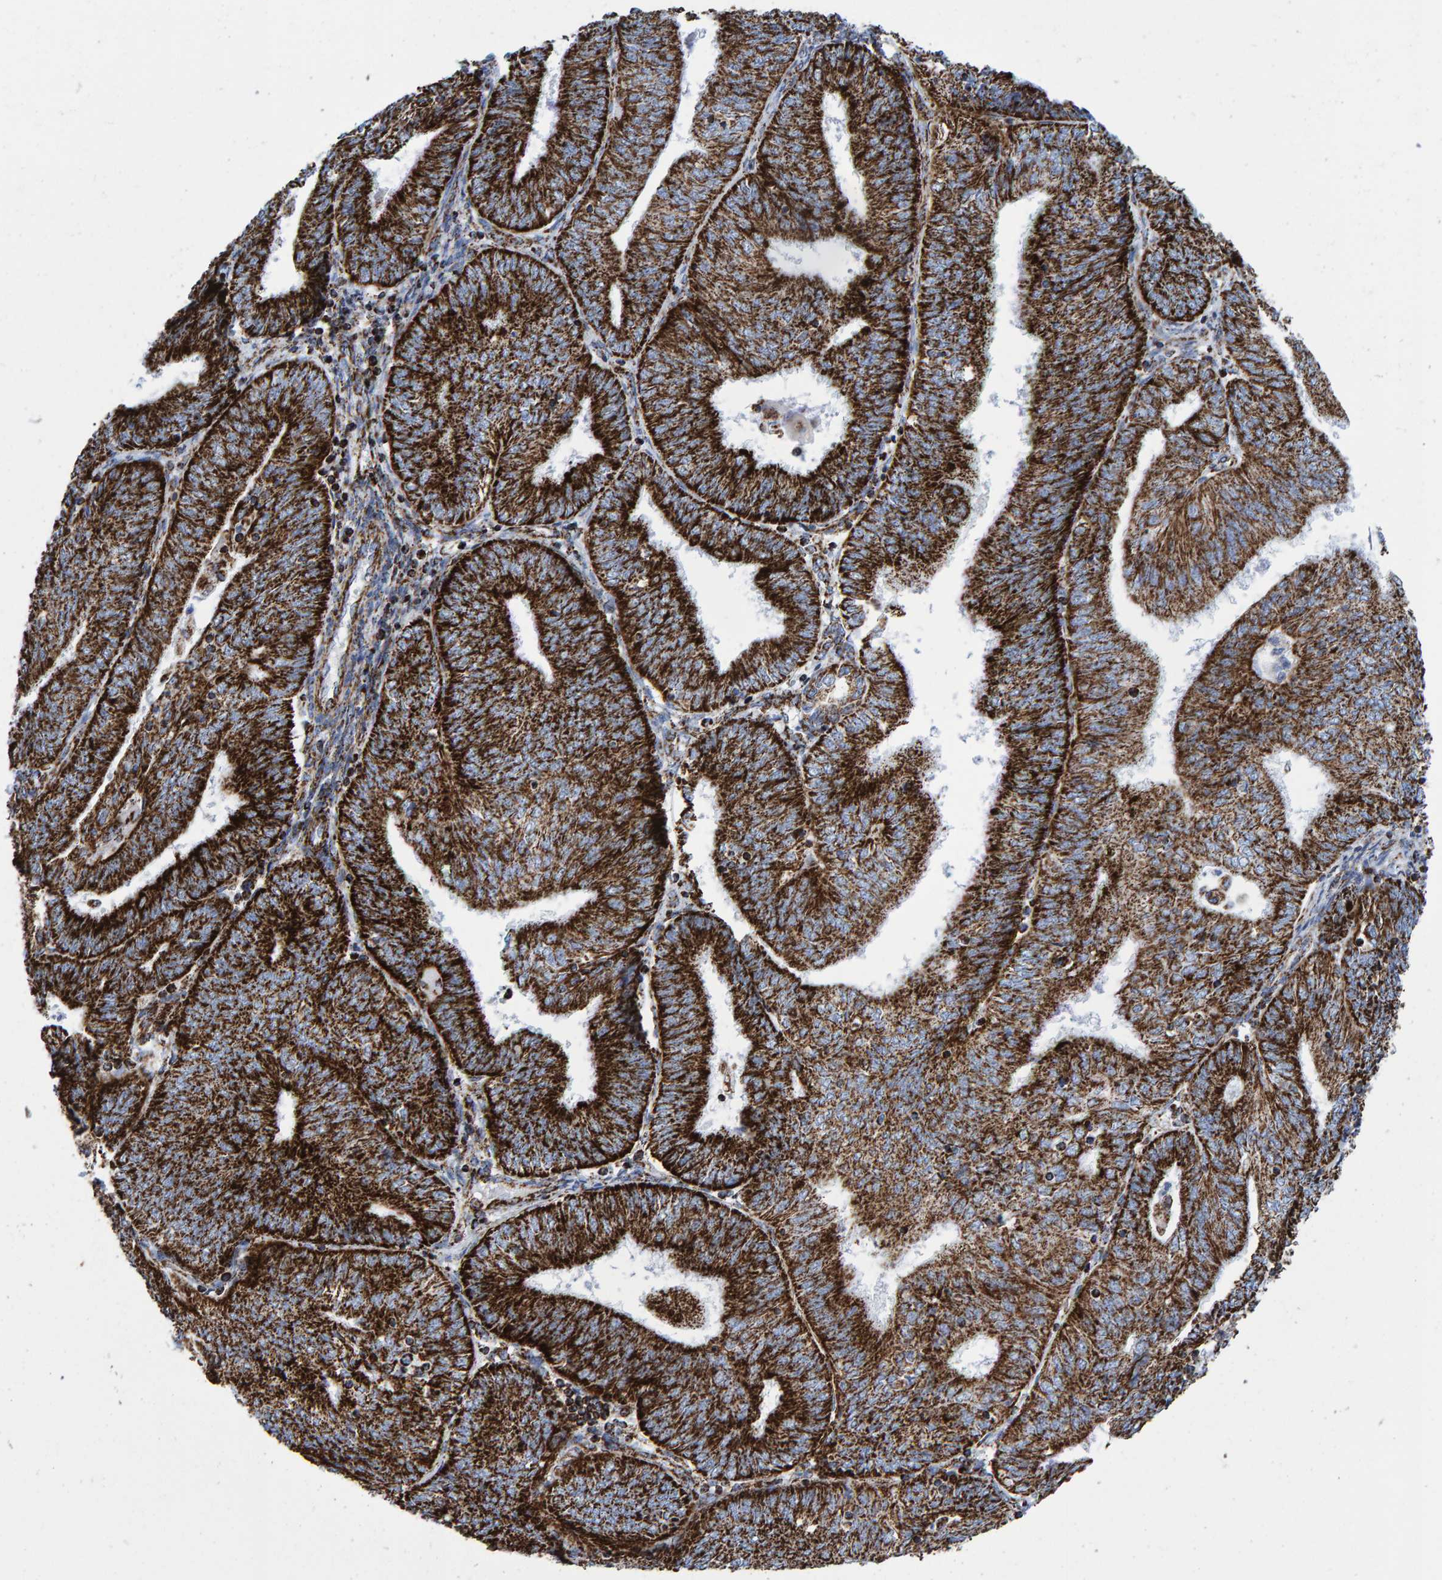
{"staining": {"intensity": "strong", "quantity": ">75%", "location": "cytoplasmic/membranous"}, "tissue": "endometrial cancer", "cell_type": "Tumor cells", "image_type": "cancer", "snomed": [{"axis": "morphology", "description": "Adenocarcinoma, NOS"}, {"axis": "topography", "description": "Endometrium"}], "caption": "The image reveals a brown stain indicating the presence of a protein in the cytoplasmic/membranous of tumor cells in adenocarcinoma (endometrial). (DAB (3,3'-diaminobenzidine) IHC, brown staining for protein, blue staining for nuclei).", "gene": "ENSG00000262660", "patient": {"sex": "female", "age": 58}}